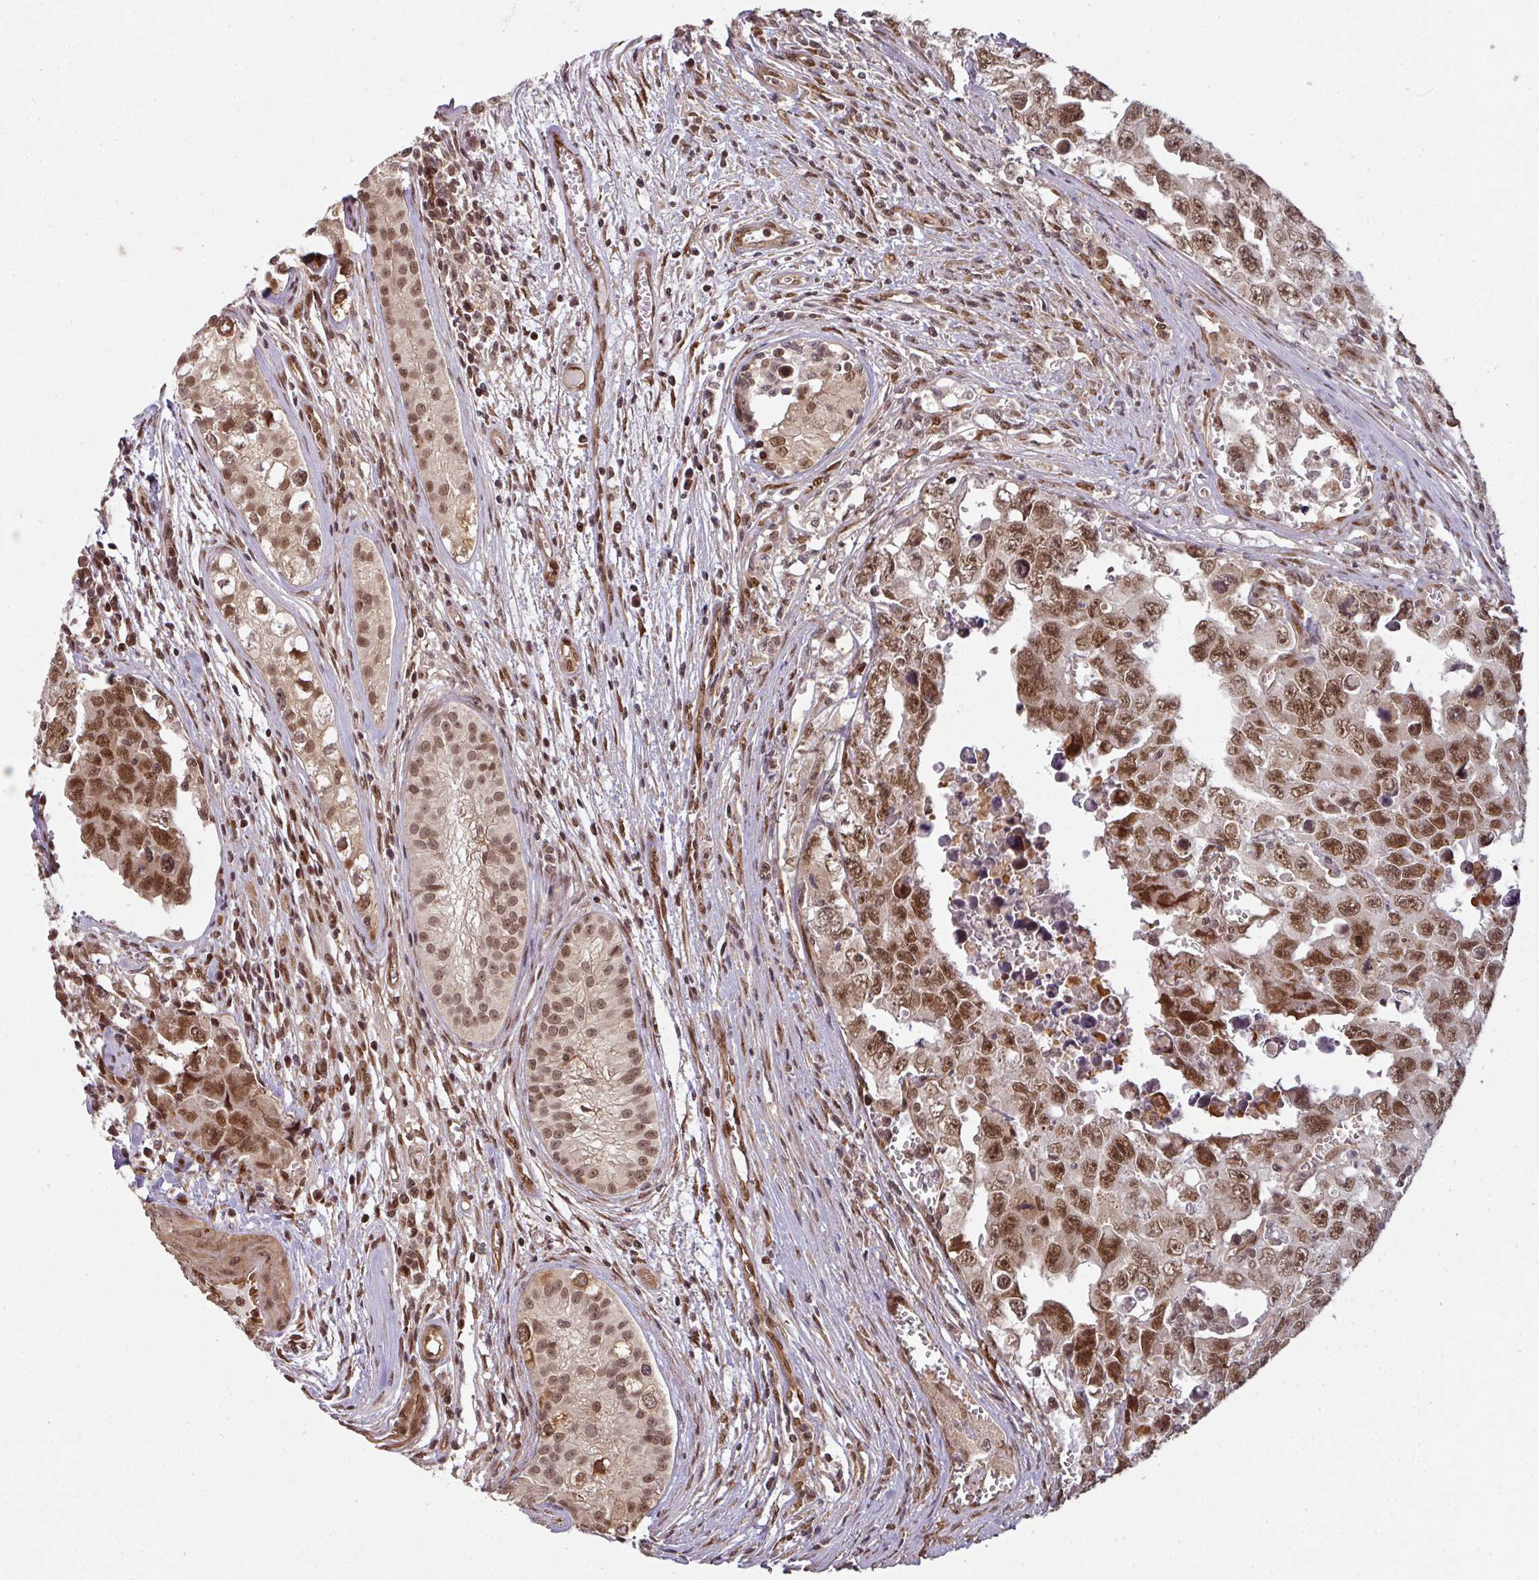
{"staining": {"intensity": "moderate", "quantity": ">75%", "location": "nuclear"}, "tissue": "testis cancer", "cell_type": "Tumor cells", "image_type": "cancer", "snomed": [{"axis": "morphology", "description": "Carcinoma, Embryonal, NOS"}, {"axis": "topography", "description": "Testis"}], "caption": "A histopathology image showing moderate nuclear expression in approximately >75% of tumor cells in testis cancer (embryonal carcinoma), as visualized by brown immunohistochemical staining.", "gene": "SIK3", "patient": {"sex": "male", "age": 24}}